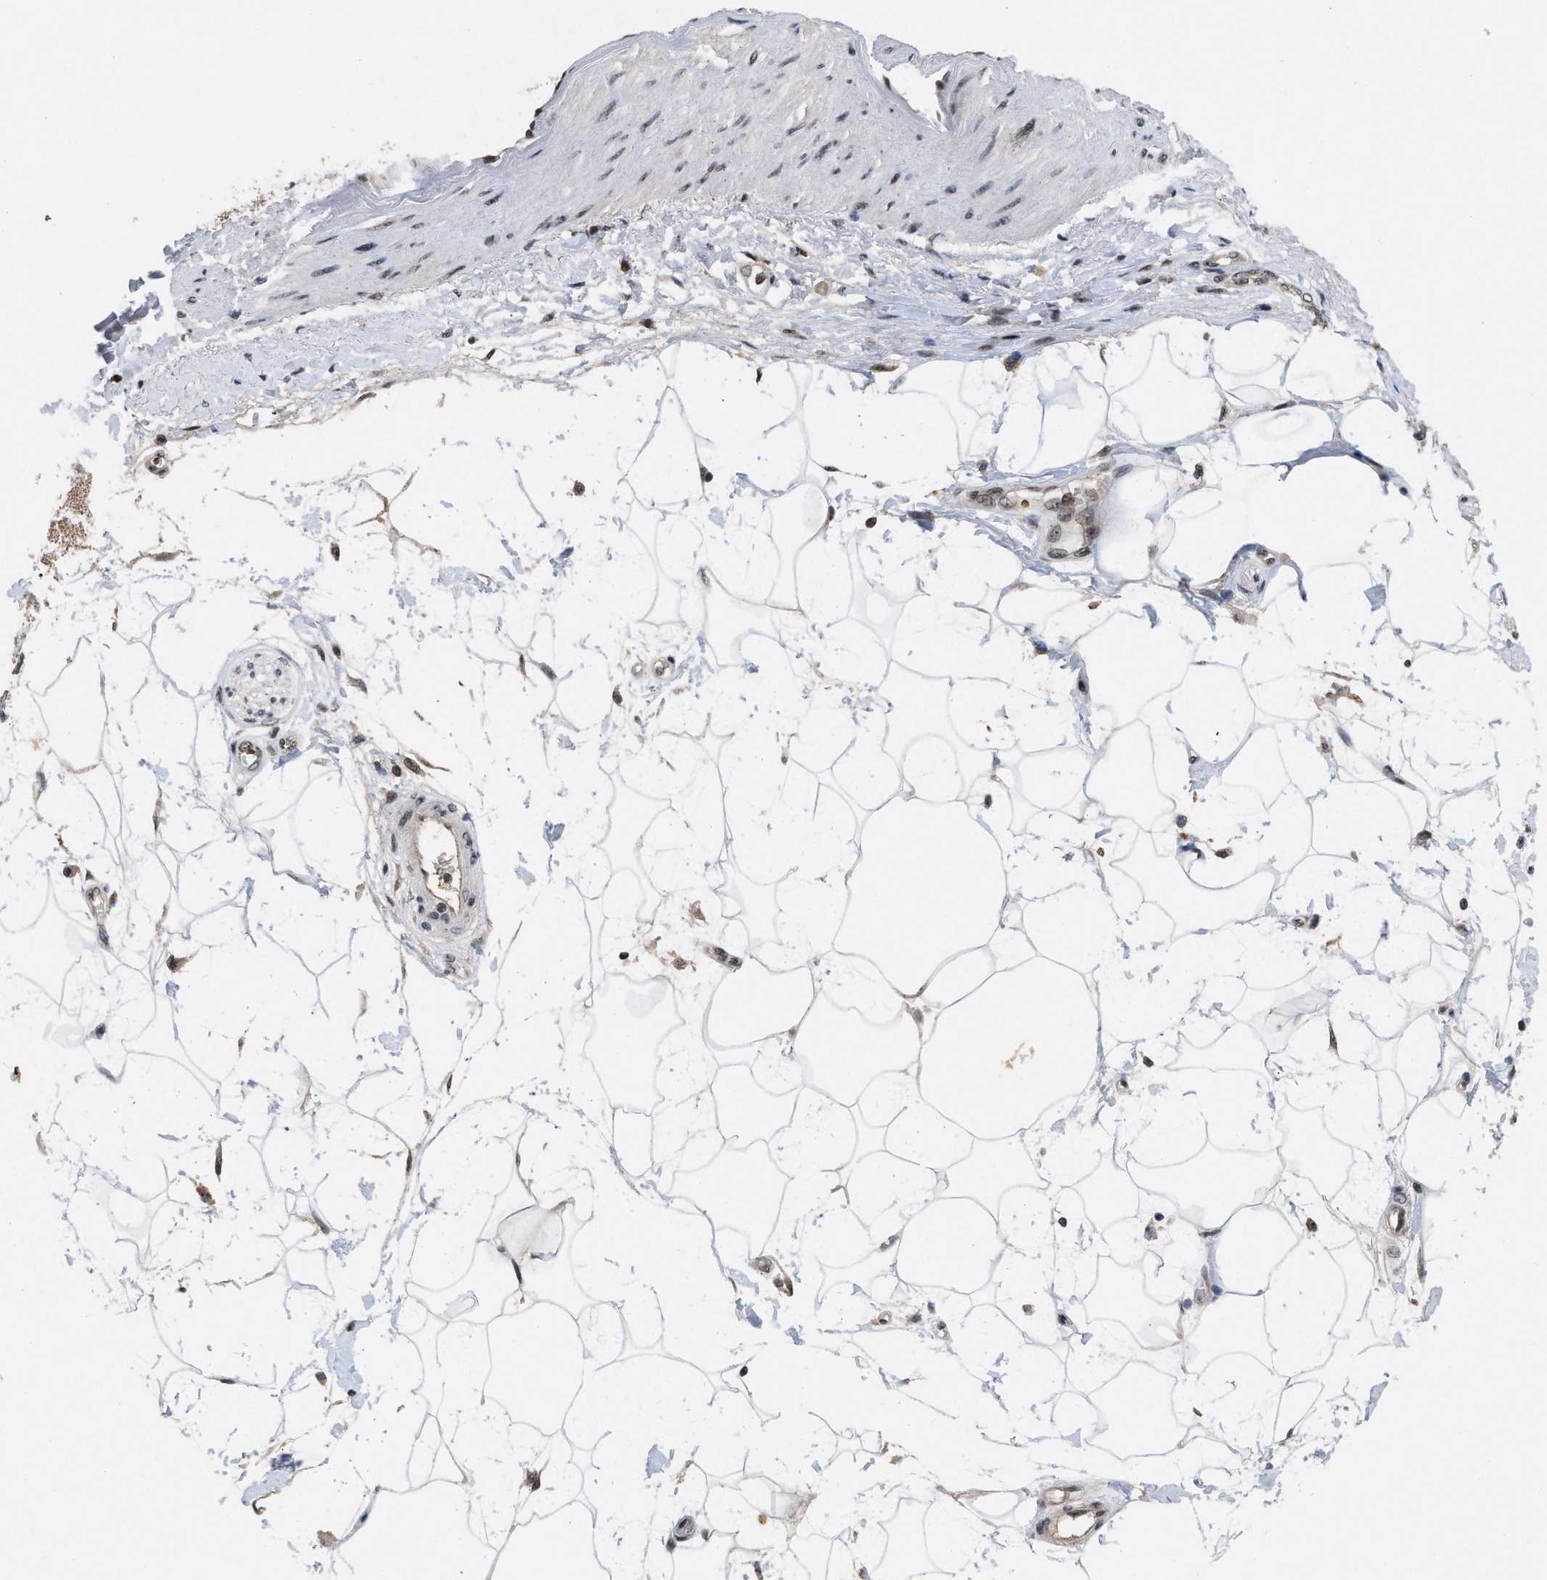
{"staining": {"intensity": "weak", "quantity": ">75%", "location": "nuclear"}, "tissue": "adipose tissue", "cell_type": "Adipocytes", "image_type": "normal", "snomed": [{"axis": "morphology", "description": "Normal tissue, NOS"}, {"axis": "morphology", "description": "Adenocarcinoma, NOS"}, {"axis": "topography", "description": "Duodenum"}, {"axis": "topography", "description": "Peripheral nerve tissue"}], "caption": "Adipocytes reveal low levels of weak nuclear staining in approximately >75% of cells in unremarkable human adipose tissue. Immunohistochemistry stains the protein in brown and the nuclei are stained blue.", "gene": "ZNF346", "patient": {"sex": "female", "age": 60}}